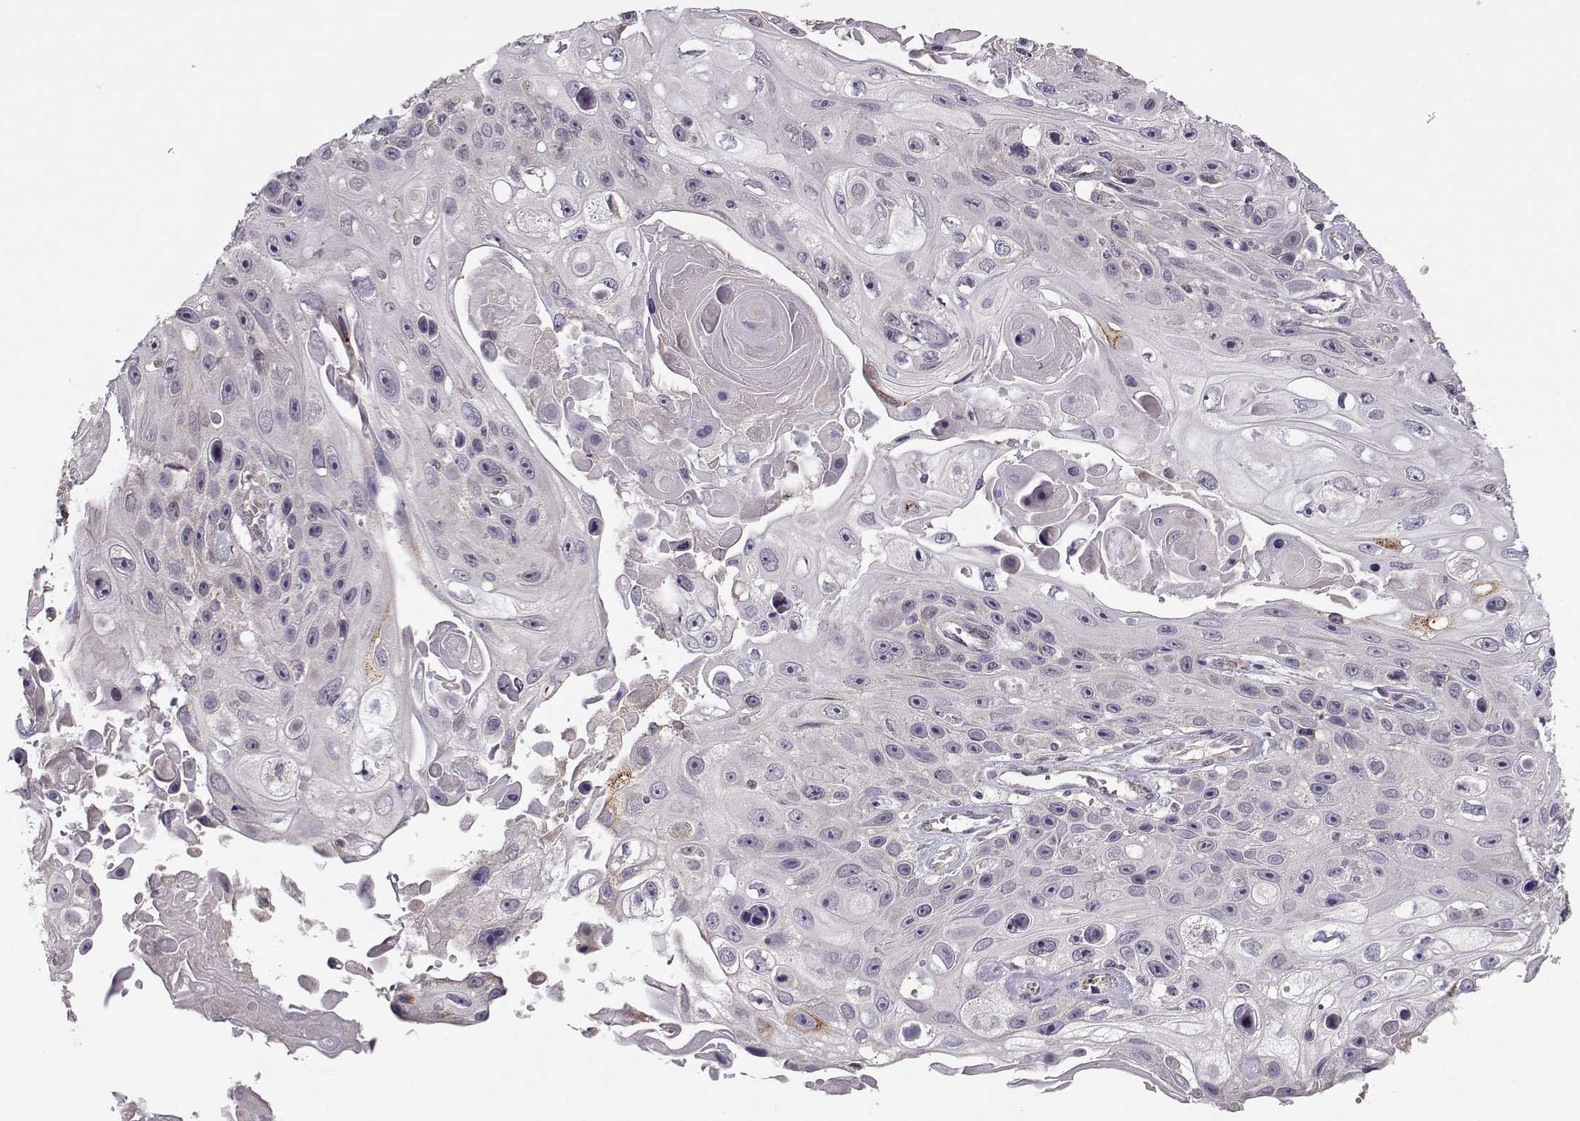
{"staining": {"intensity": "negative", "quantity": "none", "location": "none"}, "tissue": "skin cancer", "cell_type": "Tumor cells", "image_type": "cancer", "snomed": [{"axis": "morphology", "description": "Squamous cell carcinoma, NOS"}, {"axis": "topography", "description": "Skin"}], "caption": "High power microscopy photomicrograph of an immunohistochemistry (IHC) histopathology image of squamous cell carcinoma (skin), revealing no significant positivity in tumor cells.", "gene": "ENTPD8", "patient": {"sex": "male", "age": 82}}